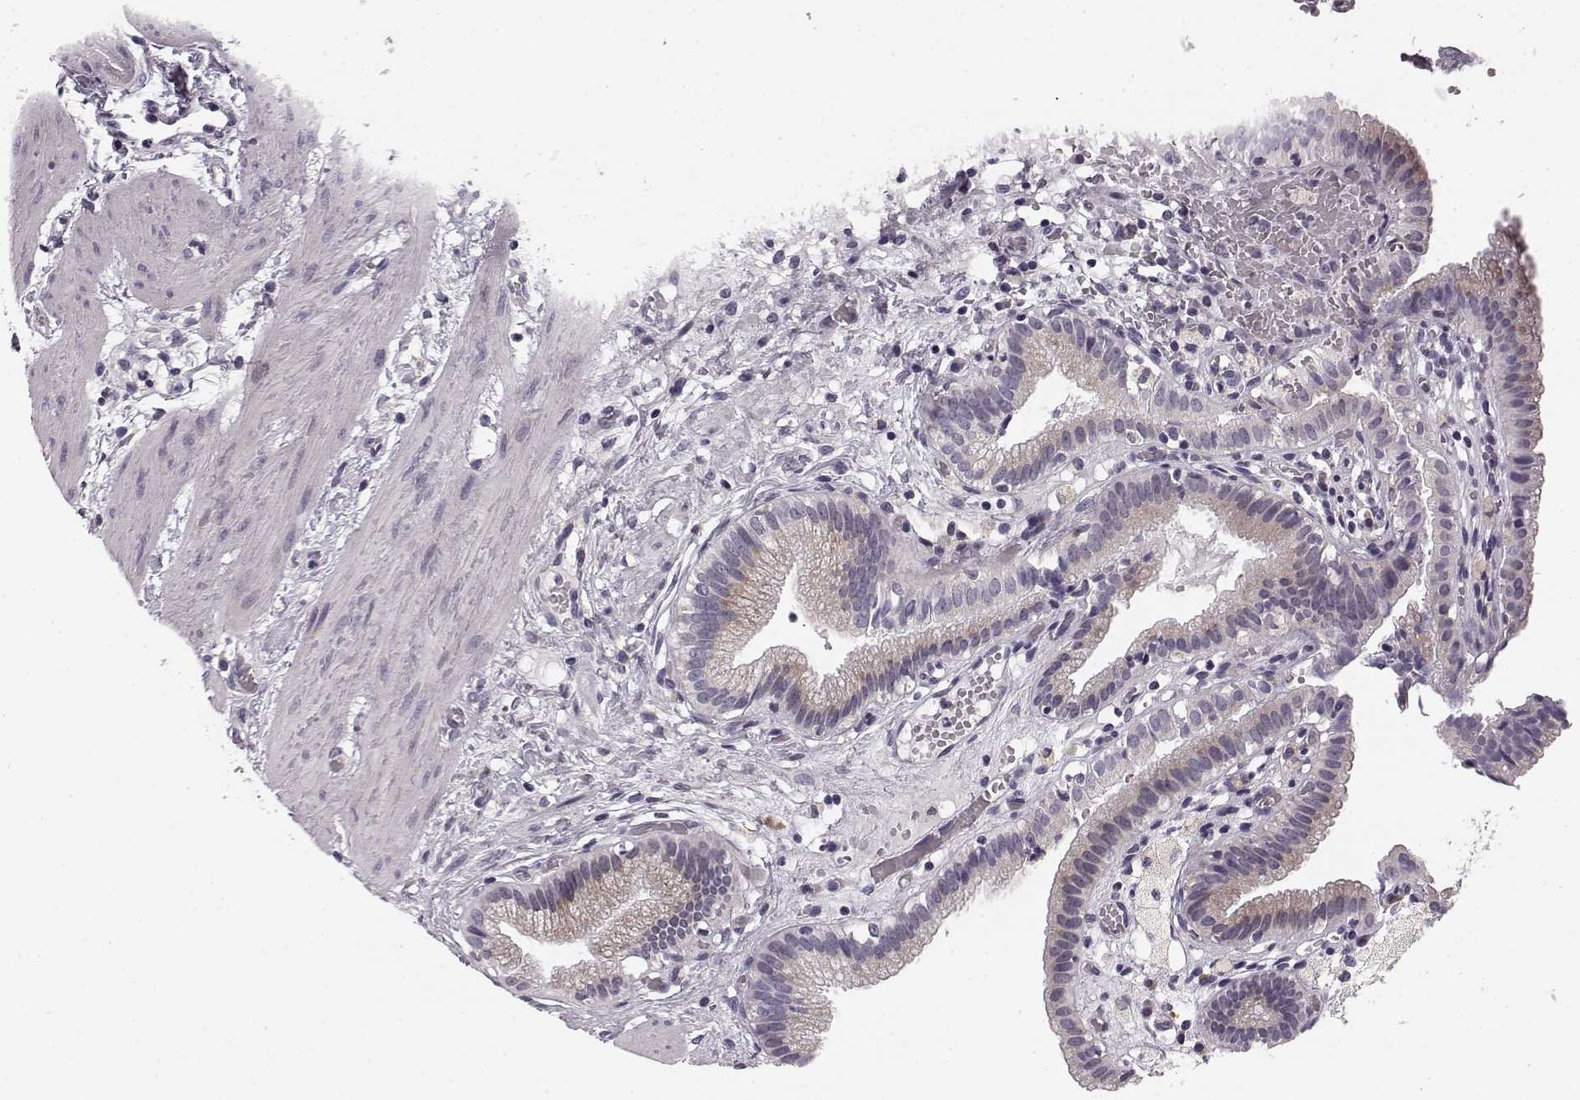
{"staining": {"intensity": "weak", "quantity": "<25%", "location": "cytoplasmic/membranous"}, "tissue": "gallbladder", "cell_type": "Glandular cells", "image_type": "normal", "snomed": [{"axis": "morphology", "description": "Normal tissue, NOS"}, {"axis": "topography", "description": "Gallbladder"}], "caption": "IHC photomicrograph of unremarkable gallbladder stained for a protein (brown), which reveals no expression in glandular cells.", "gene": "FAM234B", "patient": {"sex": "female", "age": 24}}